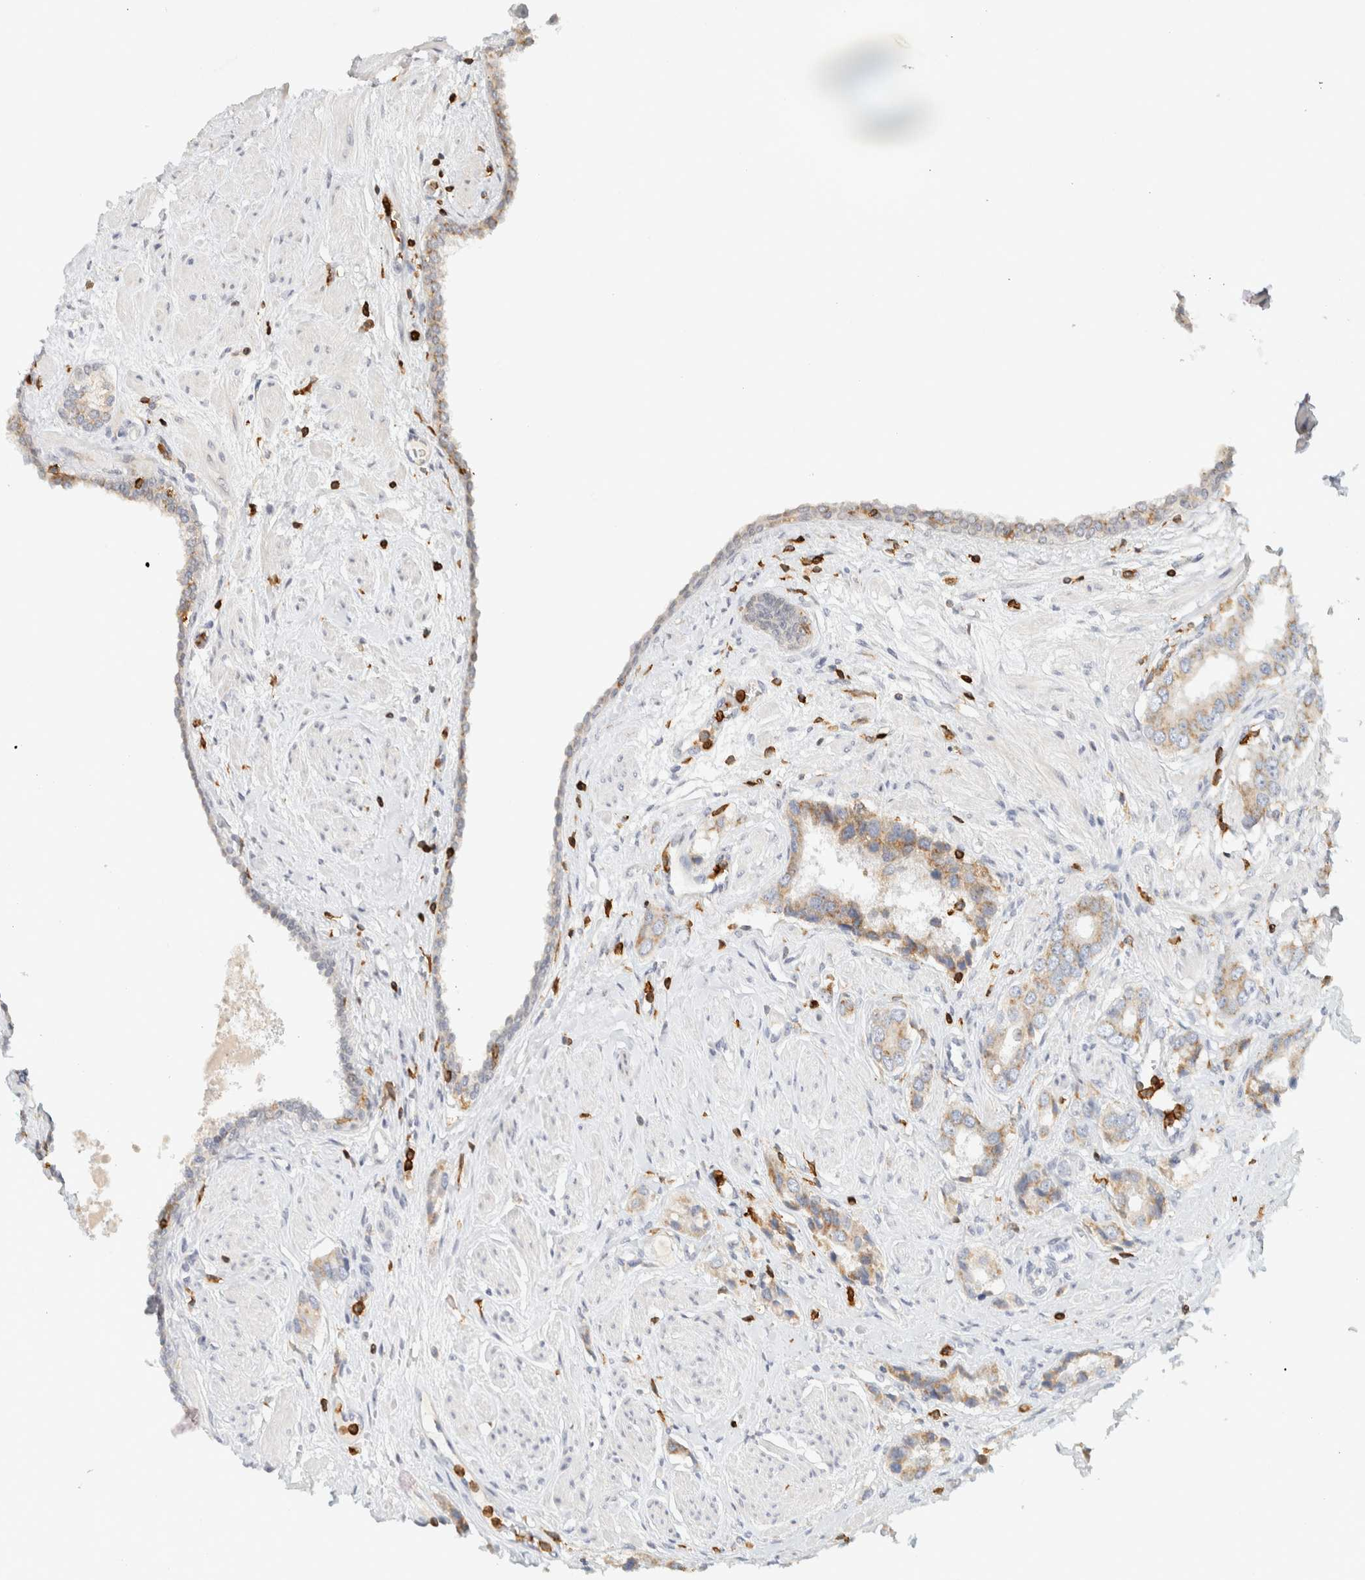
{"staining": {"intensity": "weak", "quantity": ">75%", "location": "cytoplasmic/membranous"}, "tissue": "prostate cancer", "cell_type": "Tumor cells", "image_type": "cancer", "snomed": [{"axis": "morphology", "description": "Adenocarcinoma, High grade"}, {"axis": "topography", "description": "Prostate"}], "caption": "Approximately >75% of tumor cells in human prostate adenocarcinoma (high-grade) demonstrate weak cytoplasmic/membranous protein positivity as visualized by brown immunohistochemical staining.", "gene": "RUNDC1", "patient": {"sex": "male", "age": 52}}